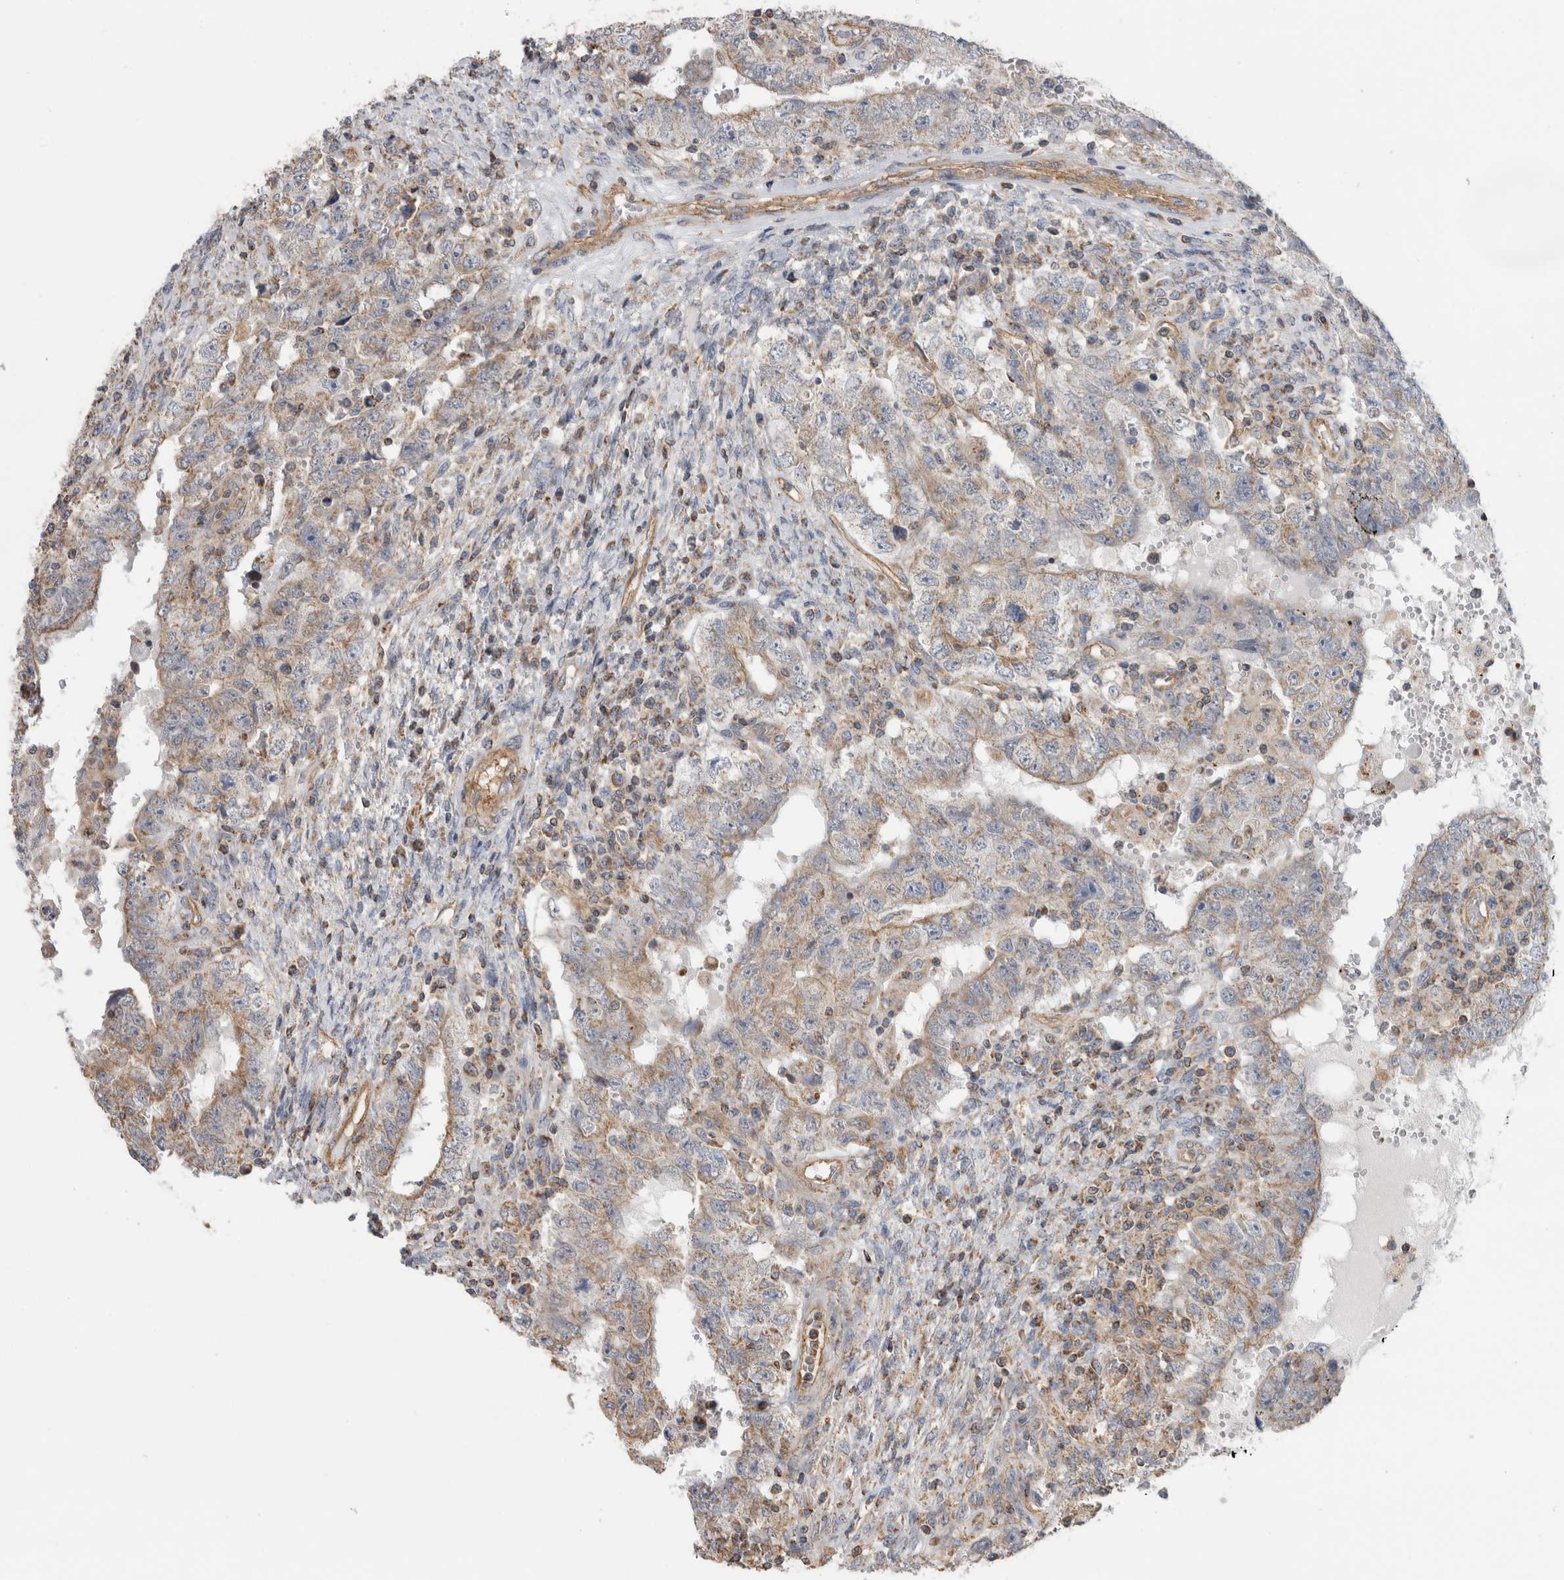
{"staining": {"intensity": "weak", "quantity": ">75%", "location": "cytoplasmic/membranous"}, "tissue": "testis cancer", "cell_type": "Tumor cells", "image_type": "cancer", "snomed": [{"axis": "morphology", "description": "Carcinoma, Embryonal, NOS"}, {"axis": "topography", "description": "Testis"}], "caption": "A low amount of weak cytoplasmic/membranous staining is identified in about >75% of tumor cells in testis cancer (embryonal carcinoma) tissue. (DAB (3,3'-diaminobenzidine) IHC, brown staining for protein, blue staining for nuclei).", "gene": "SFXN2", "patient": {"sex": "male", "age": 26}}